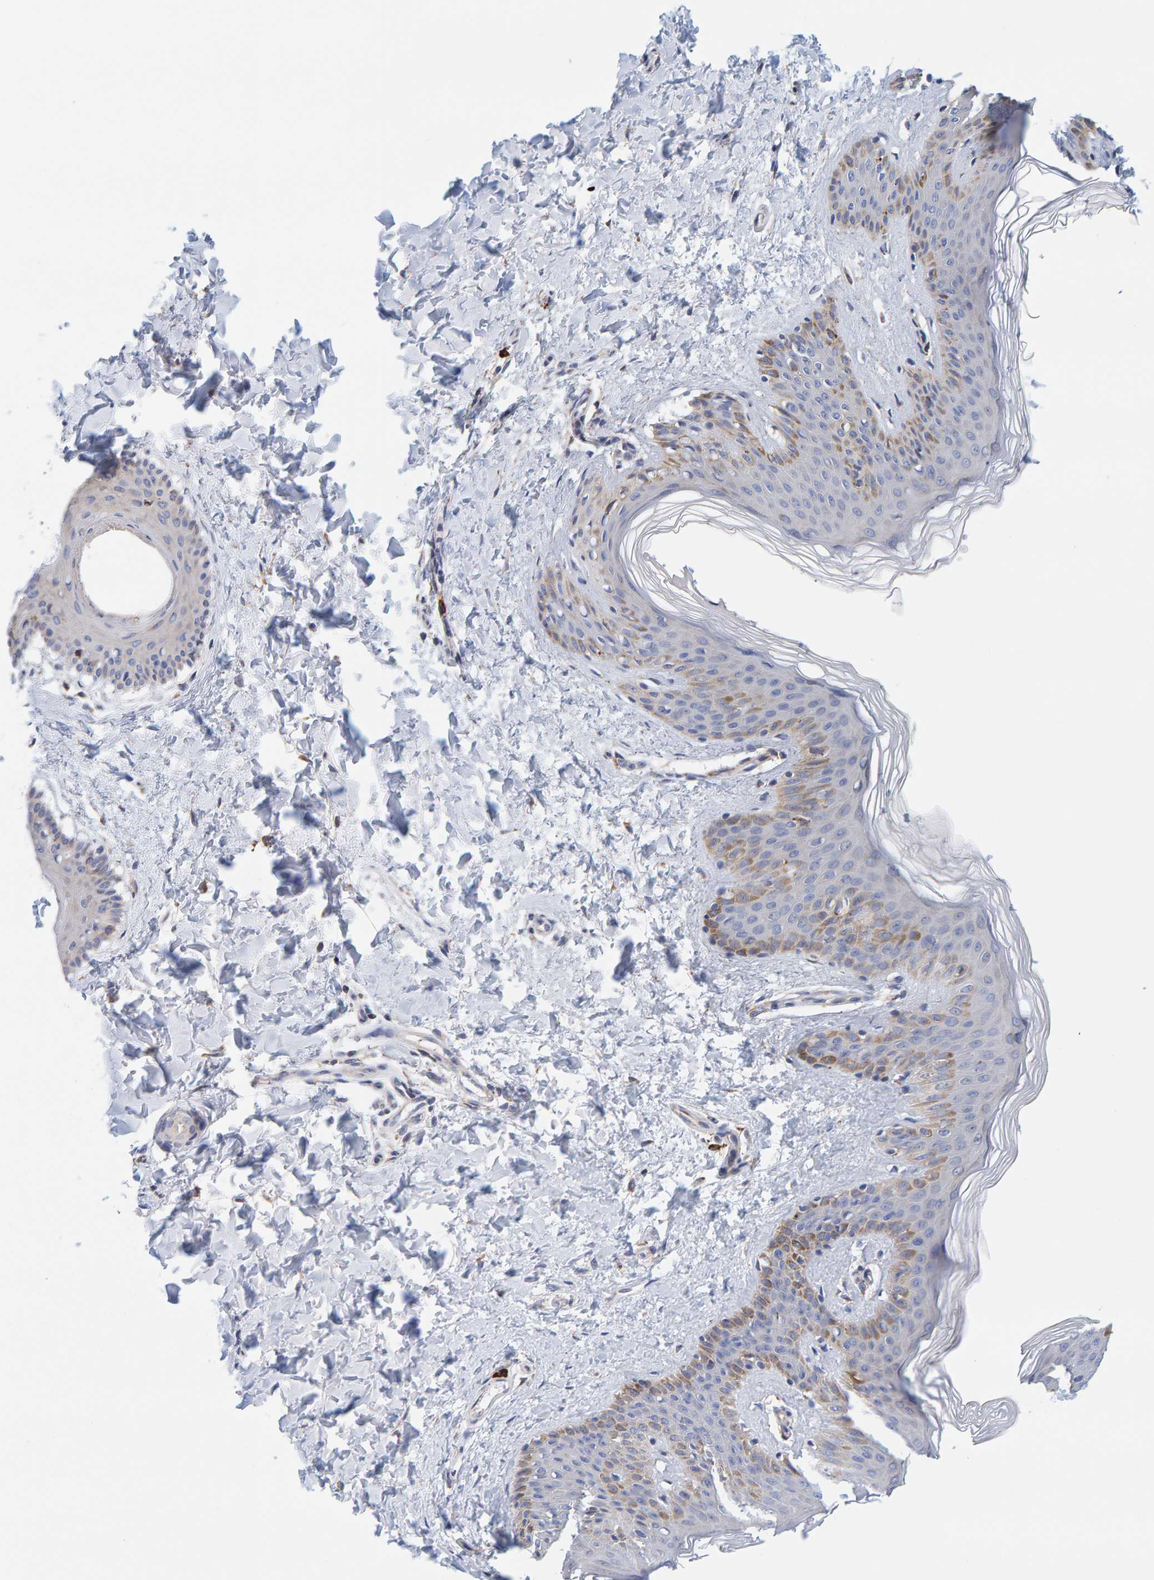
{"staining": {"intensity": "negative", "quantity": "none", "location": "none"}, "tissue": "skin", "cell_type": "Fibroblasts", "image_type": "normal", "snomed": [{"axis": "morphology", "description": "Normal tissue, NOS"}, {"axis": "morphology", "description": "Neoplasm, benign, NOS"}, {"axis": "topography", "description": "Skin"}, {"axis": "topography", "description": "Soft tissue"}], "caption": "Skin was stained to show a protein in brown. There is no significant staining in fibroblasts. (Stains: DAB IHC with hematoxylin counter stain, Microscopy: brightfield microscopy at high magnification).", "gene": "SGPL1", "patient": {"sex": "male", "age": 26}}